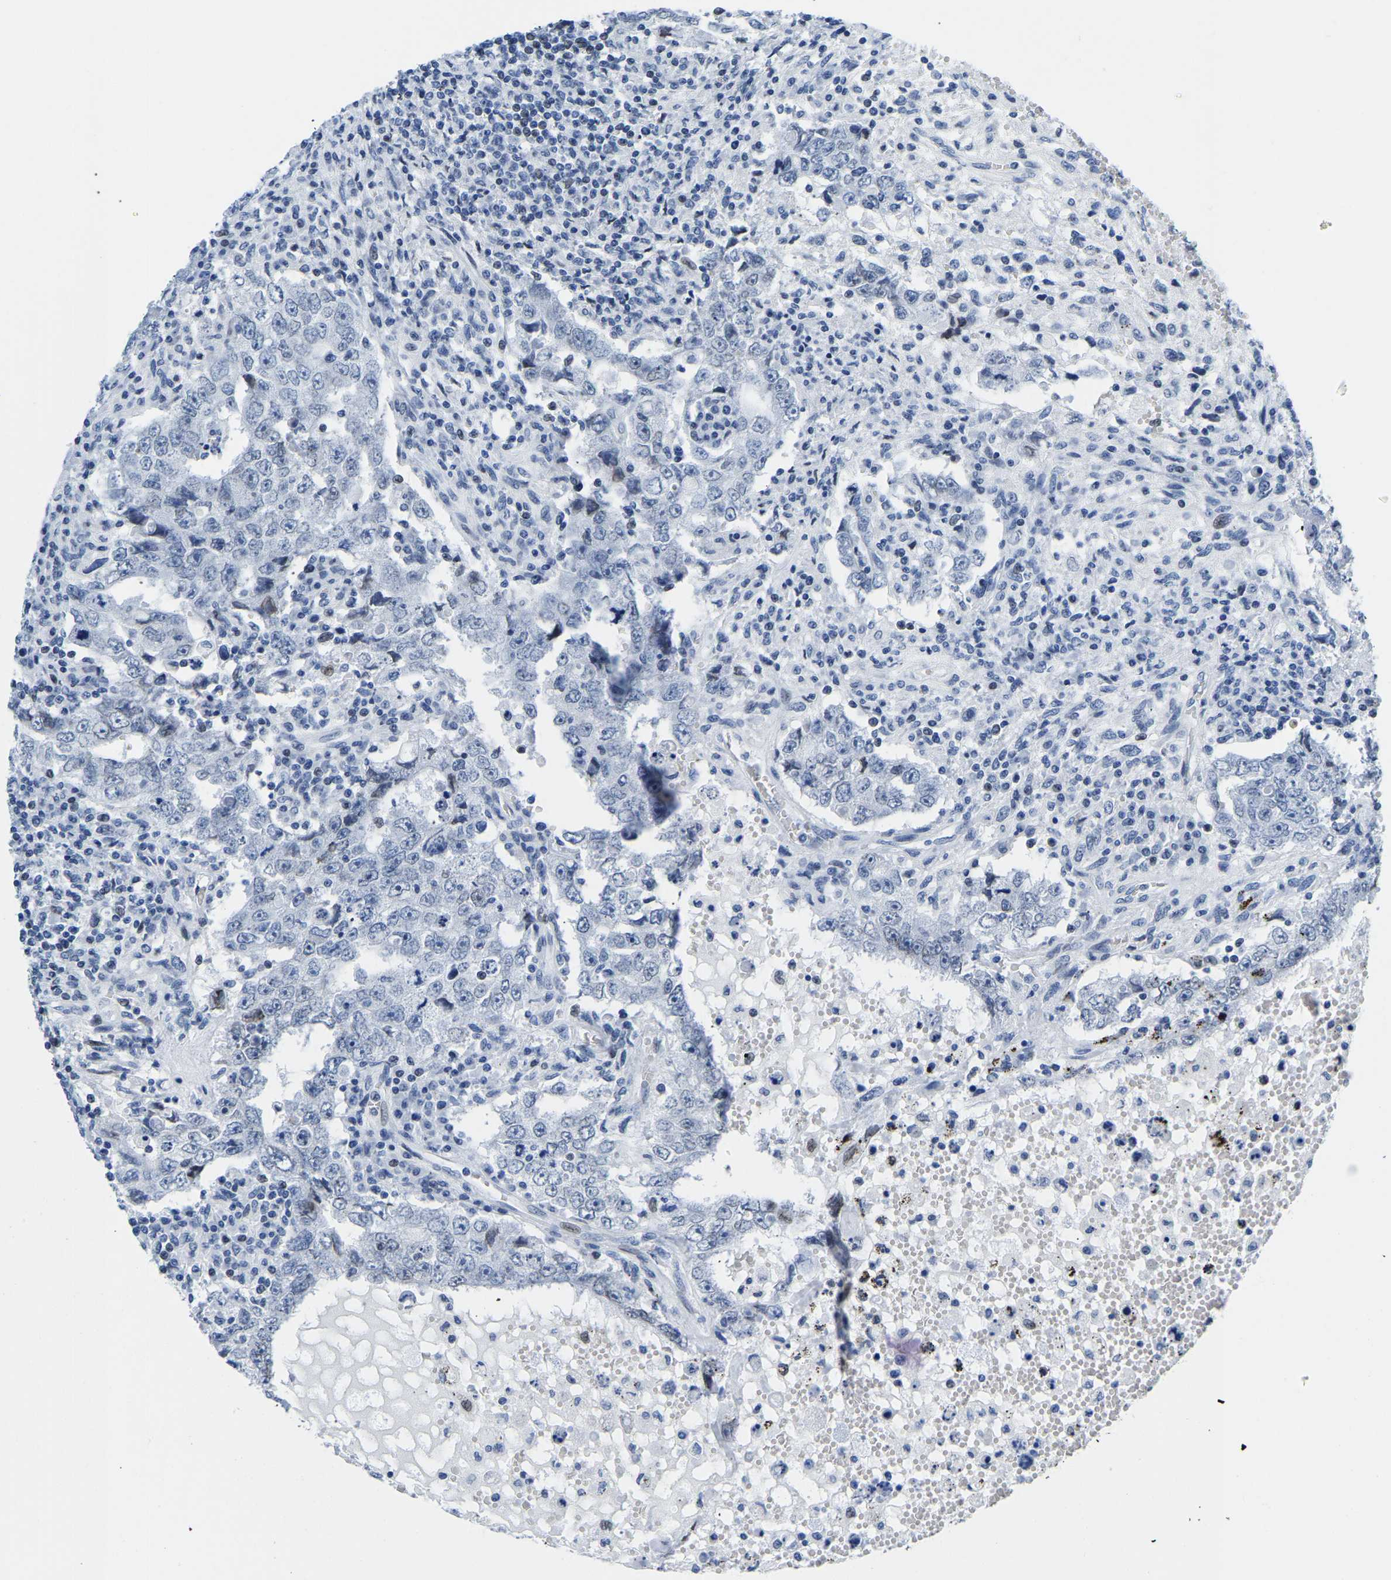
{"staining": {"intensity": "weak", "quantity": "<25%", "location": "nuclear"}, "tissue": "testis cancer", "cell_type": "Tumor cells", "image_type": "cancer", "snomed": [{"axis": "morphology", "description": "Carcinoma, Embryonal, NOS"}, {"axis": "topography", "description": "Testis"}], "caption": "This is a image of IHC staining of embryonal carcinoma (testis), which shows no positivity in tumor cells.", "gene": "UPK3A", "patient": {"sex": "male", "age": 26}}